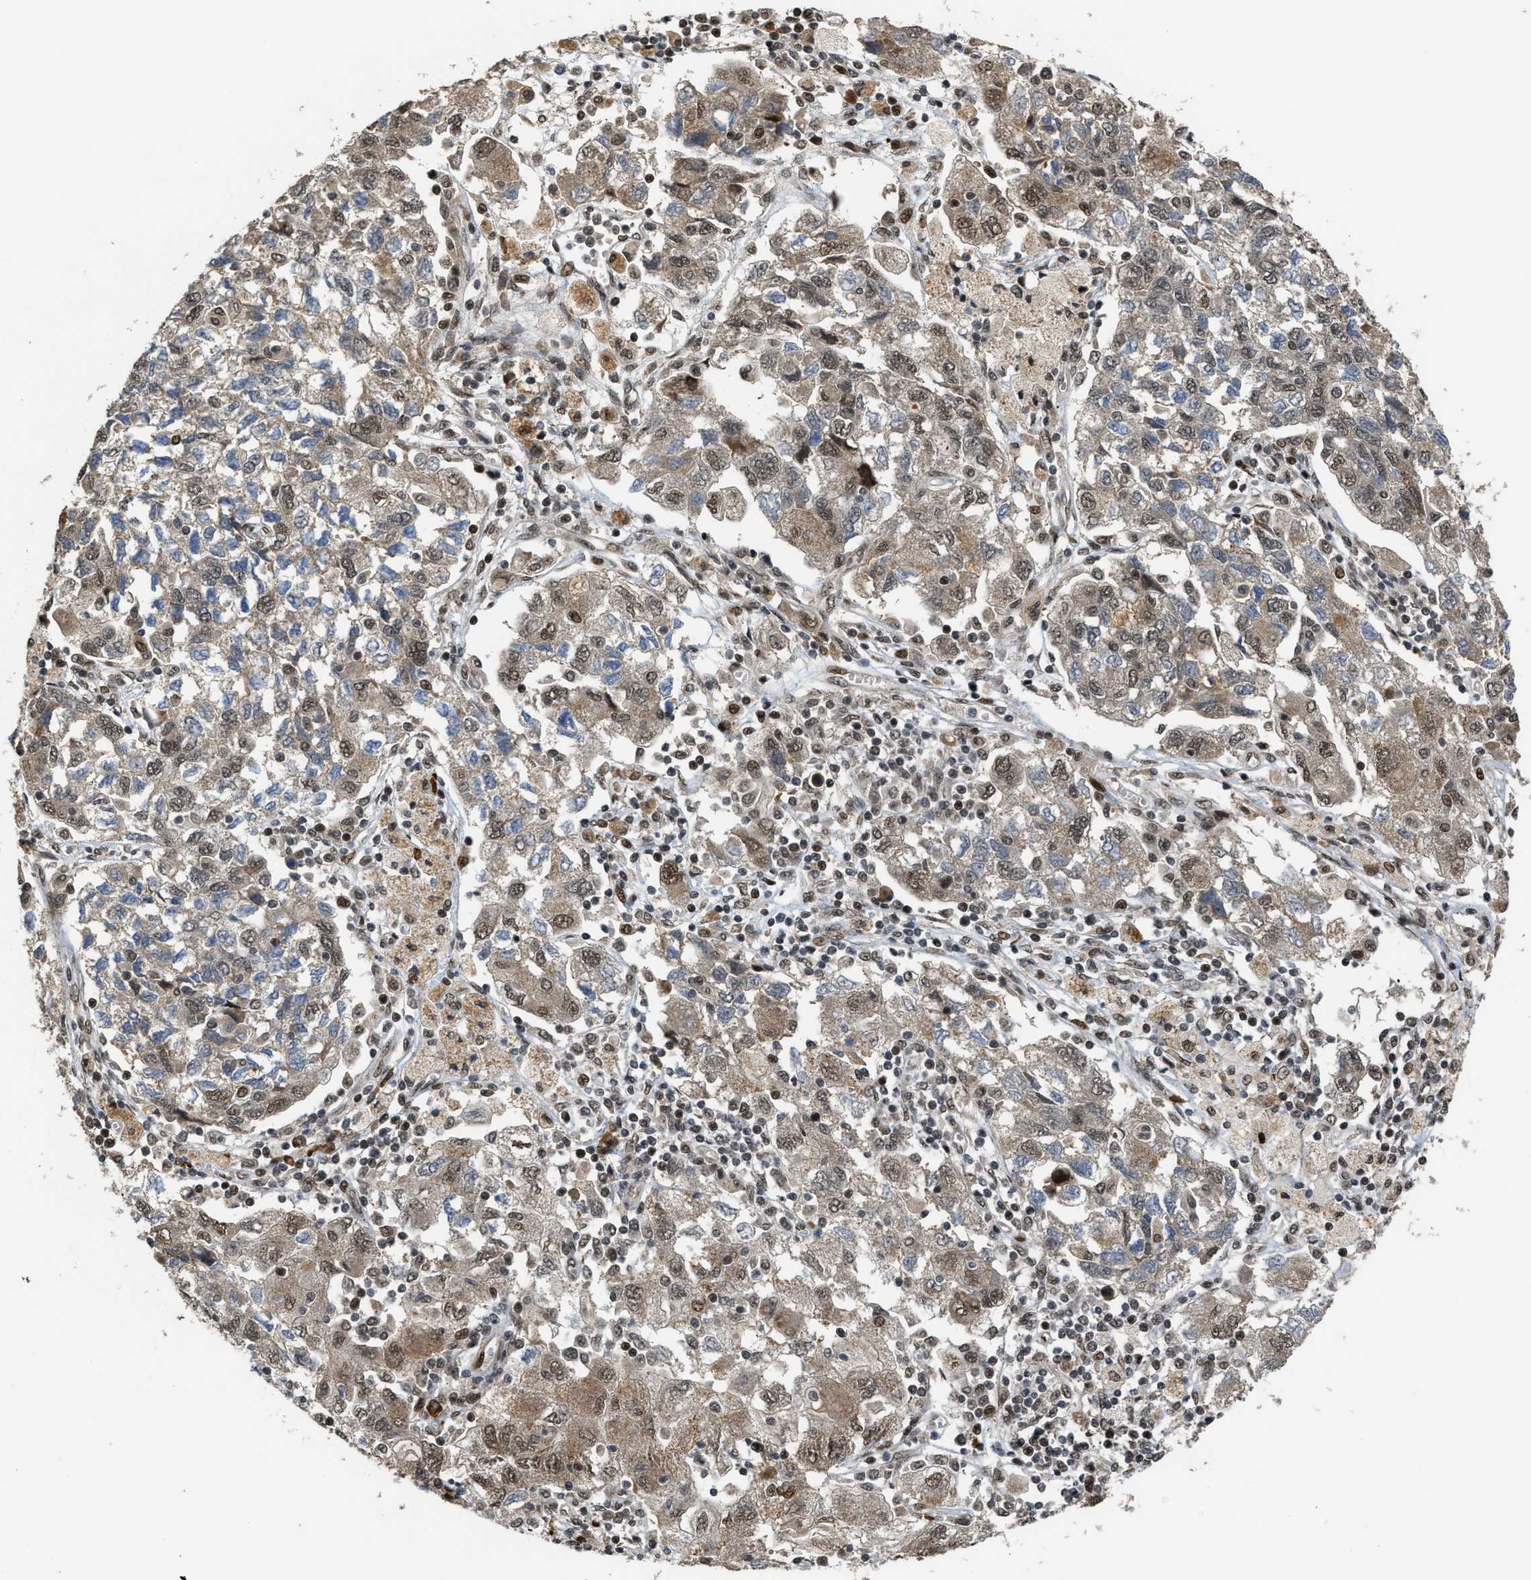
{"staining": {"intensity": "weak", "quantity": ">75%", "location": "cytoplasmic/membranous,nuclear"}, "tissue": "ovarian cancer", "cell_type": "Tumor cells", "image_type": "cancer", "snomed": [{"axis": "morphology", "description": "Carcinoma, NOS"}, {"axis": "morphology", "description": "Cystadenocarcinoma, serous, NOS"}, {"axis": "topography", "description": "Ovary"}], "caption": "A photomicrograph of ovarian cancer stained for a protein shows weak cytoplasmic/membranous and nuclear brown staining in tumor cells.", "gene": "SERTAD2", "patient": {"sex": "female", "age": 69}}